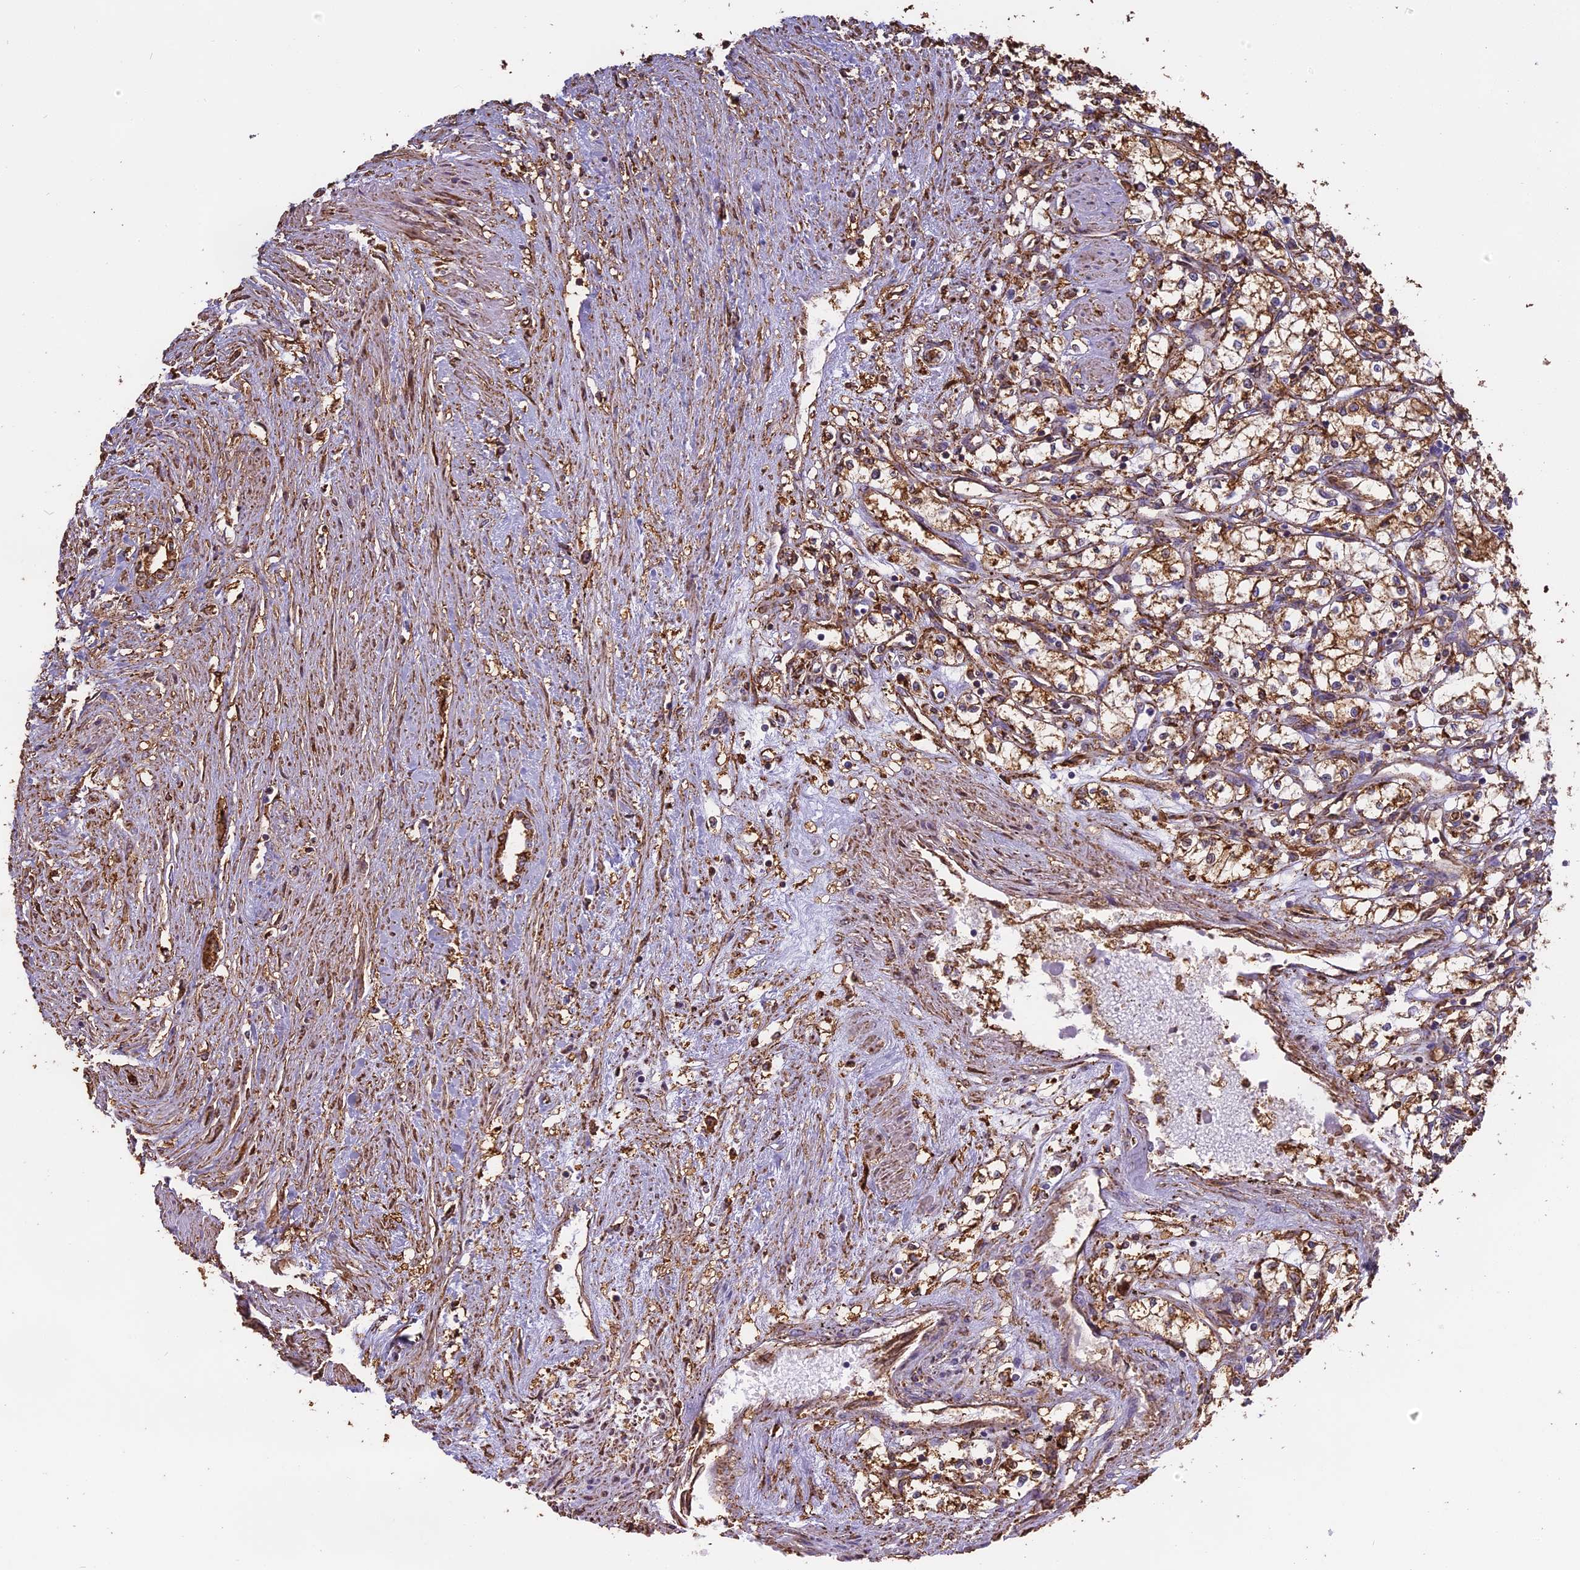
{"staining": {"intensity": "moderate", "quantity": ">75%", "location": "cytoplasmic/membranous"}, "tissue": "renal cancer", "cell_type": "Tumor cells", "image_type": "cancer", "snomed": [{"axis": "morphology", "description": "Adenocarcinoma, NOS"}, {"axis": "topography", "description": "Kidney"}], "caption": "Immunohistochemistry image of neoplastic tissue: renal adenocarcinoma stained using immunohistochemistry (IHC) reveals medium levels of moderate protein expression localized specifically in the cytoplasmic/membranous of tumor cells, appearing as a cytoplasmic/membranous brown color.", "gene": "TMEM255B", "patient": {"sex": "male", "age": 59}}